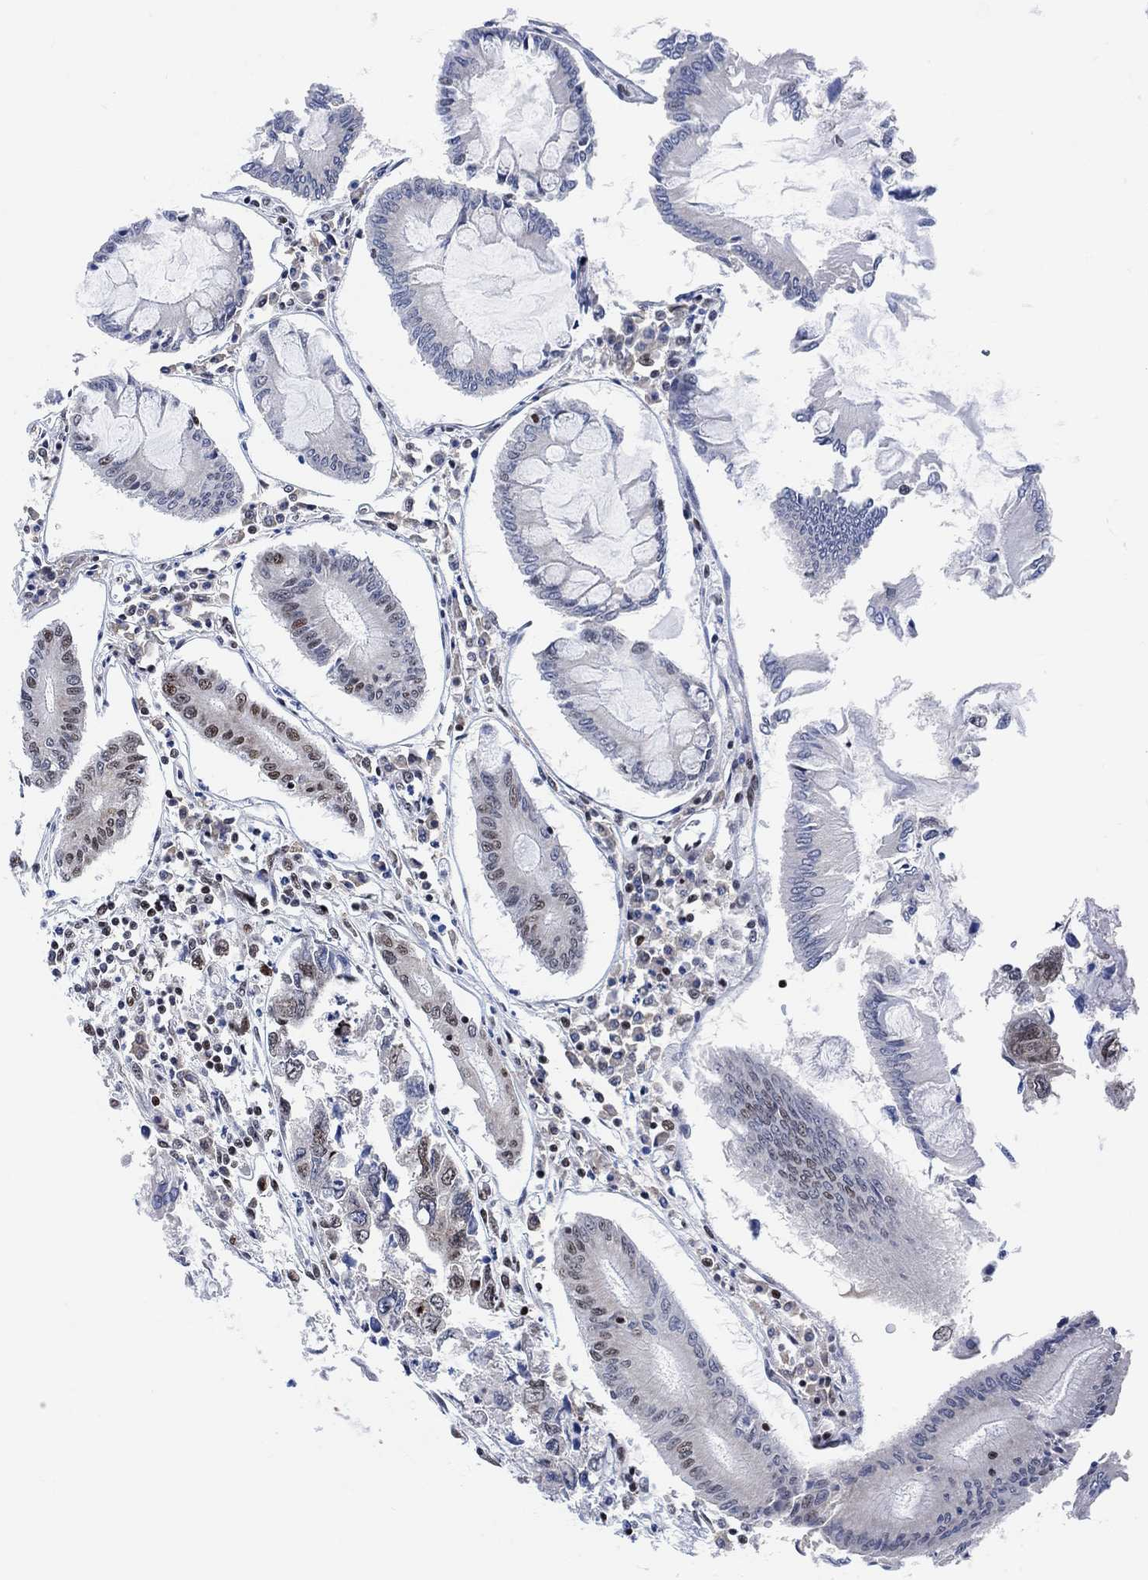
{"staining": {"intensity": "weak", "quantity": "<25%", "location": "nuclear"}, "tissue": "colorectal cancer", "cell_type": "Tumor cells", "image_type": "cancer", "snomed": [{"axis": "morphology", "description": "Adenocarcinoma, NOS"}, {"axis": "topography", "description": "Colon"}], "caption": "DAB (3,3'-diaminobenzidine) immunohistochemical staining of human colorectal cancer (adenocarcinoma) exhibits no significant positivity in tumor cells. (DAB (3,3'-diaminobenzidine) immunohistochemistry visualized using brightfield microscopy, high magnification).", "gene": "USP39", "patient": {"sex": "female", "age": 65}}